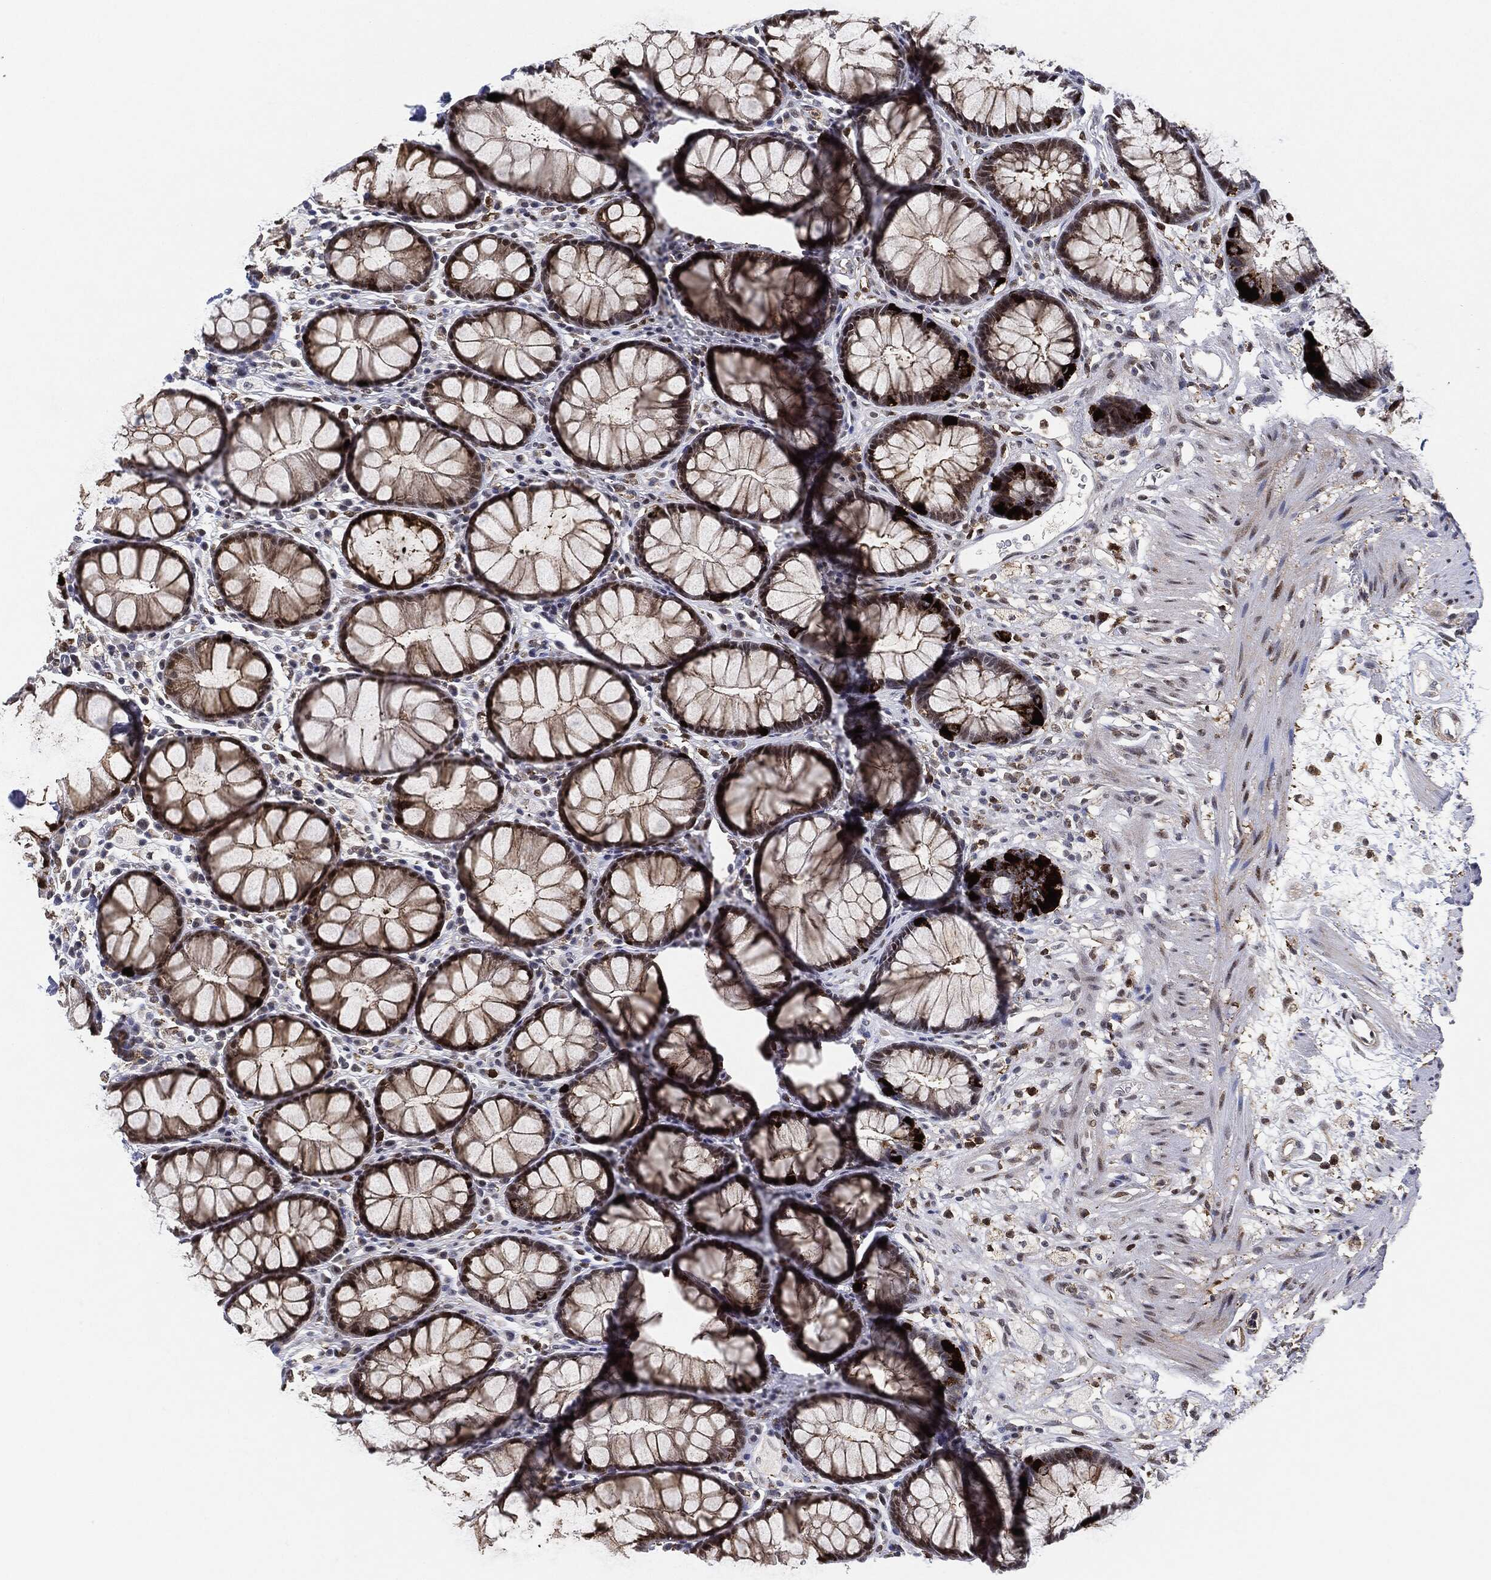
{"staining": {"intensity": "strong", "quantity": "<25%", "location": "cytoplasmic/membranous"}, "tissue": "rectum", "cell_type": "Glandular cells", "image_type": "normal", "snomed": [{"axis": "morphology", "description": "Normal tissue, NOS"}, {"axis": "topography", "description": "Rectum"}], "caption": "The micrograph shows immunohistochemical staining of normal rectum. There is strong cytoplasmic/membranous staining is present in approximately <25% of glandular cells.", "gene": "NANOS3", "patient": {"sex": "female", "age": 68}}